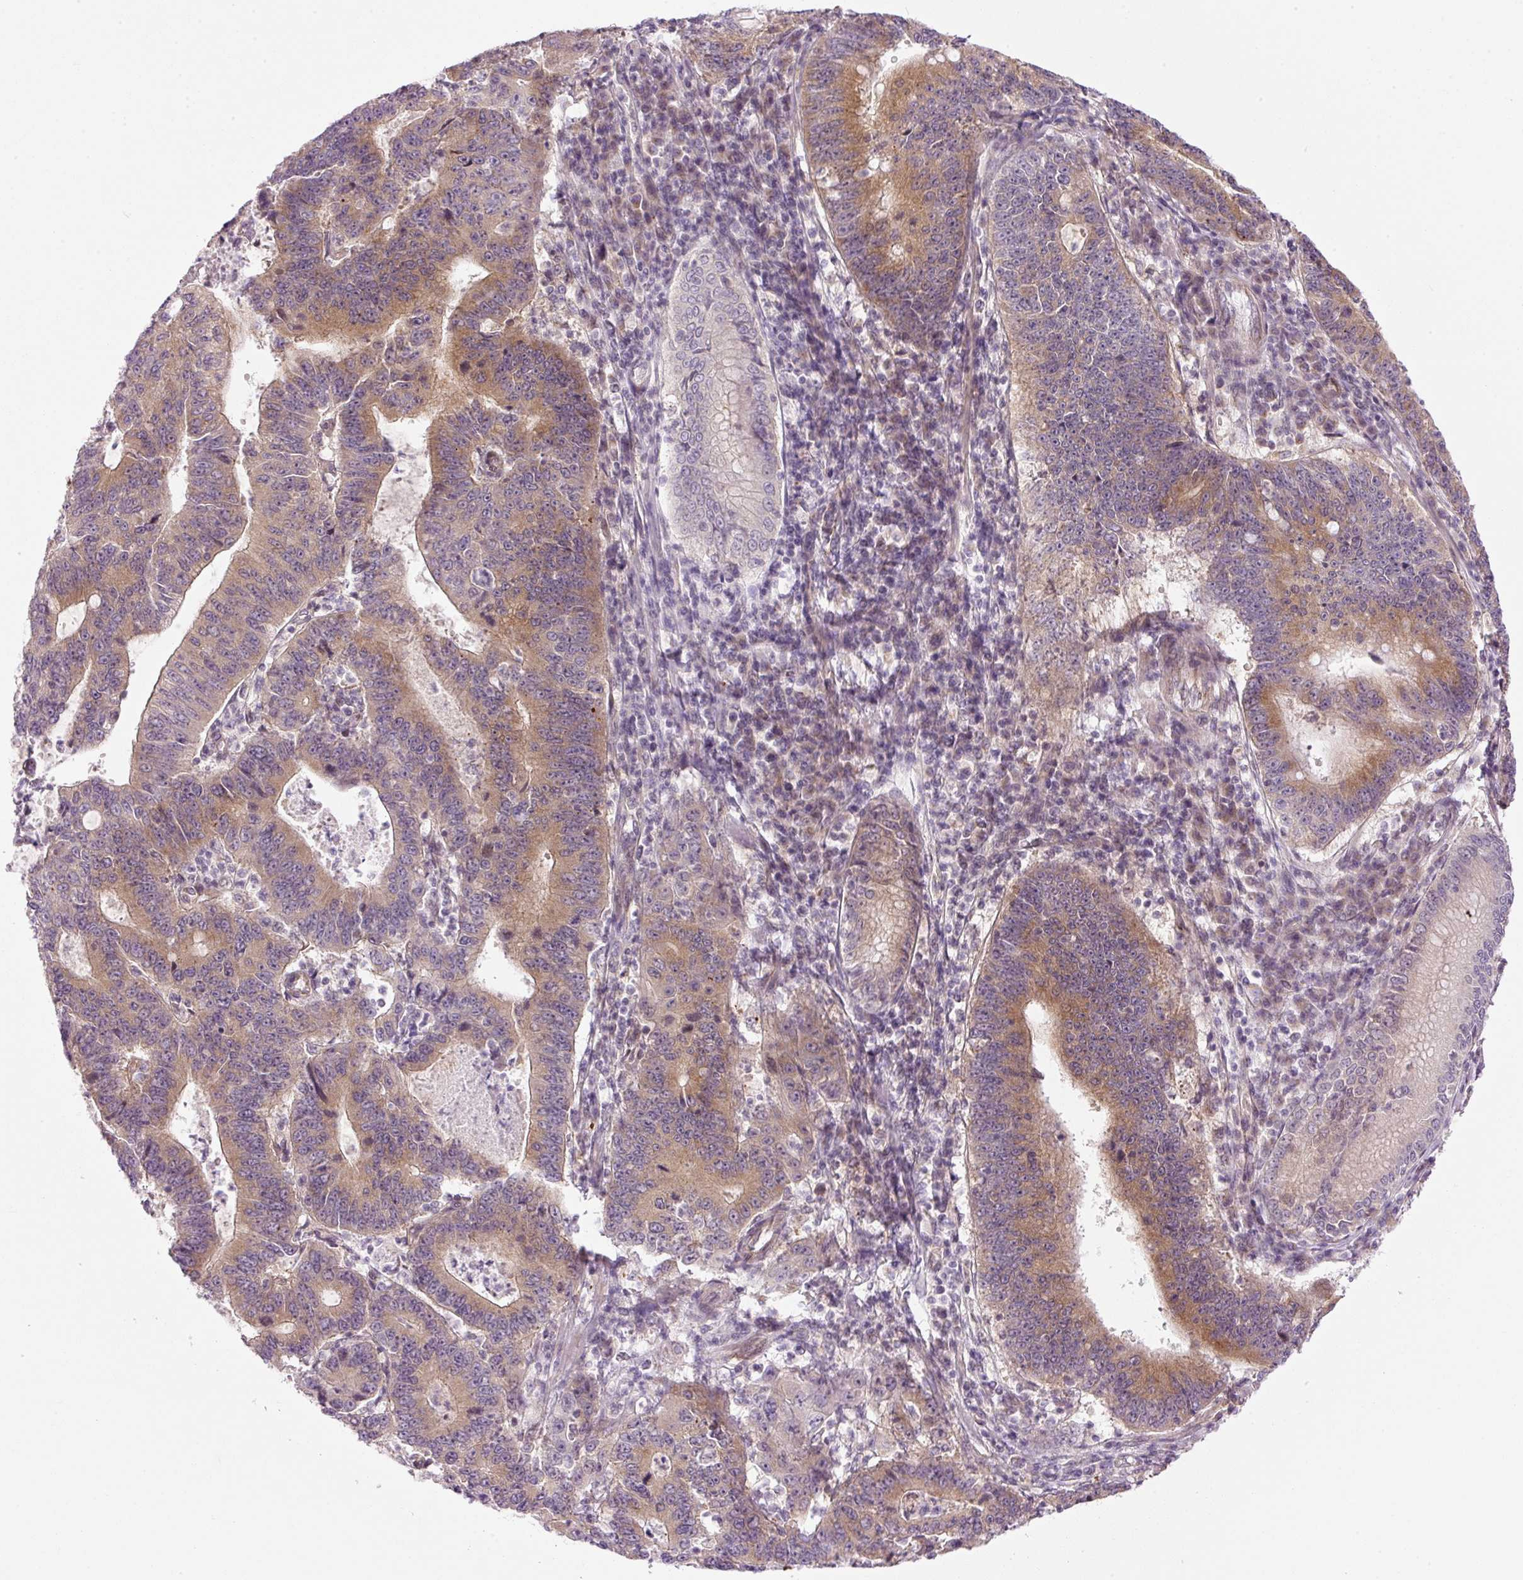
{"staining": {"intensity": "moderate", "quantity": ">75%", "location": "cytoplasmic/membranous"}, "tissue": "stomach cancer", "cell_type": "Tumor cells", "image_type": "cancer", "snomed": [{"axis": "morphology", "description": "Adenocarcinoma, NOS"}, {"axis": "topography", "description": "Stomach"}], "caption": "Approximately >75% of tumor cells in human stomach adenocarcinoma show moderate cytoplasmic/membranous protein expression as visualized by brown immunohistochemical staining.", "gene": "MZT2B", "patient": {"sex": "male", "age": 59}}